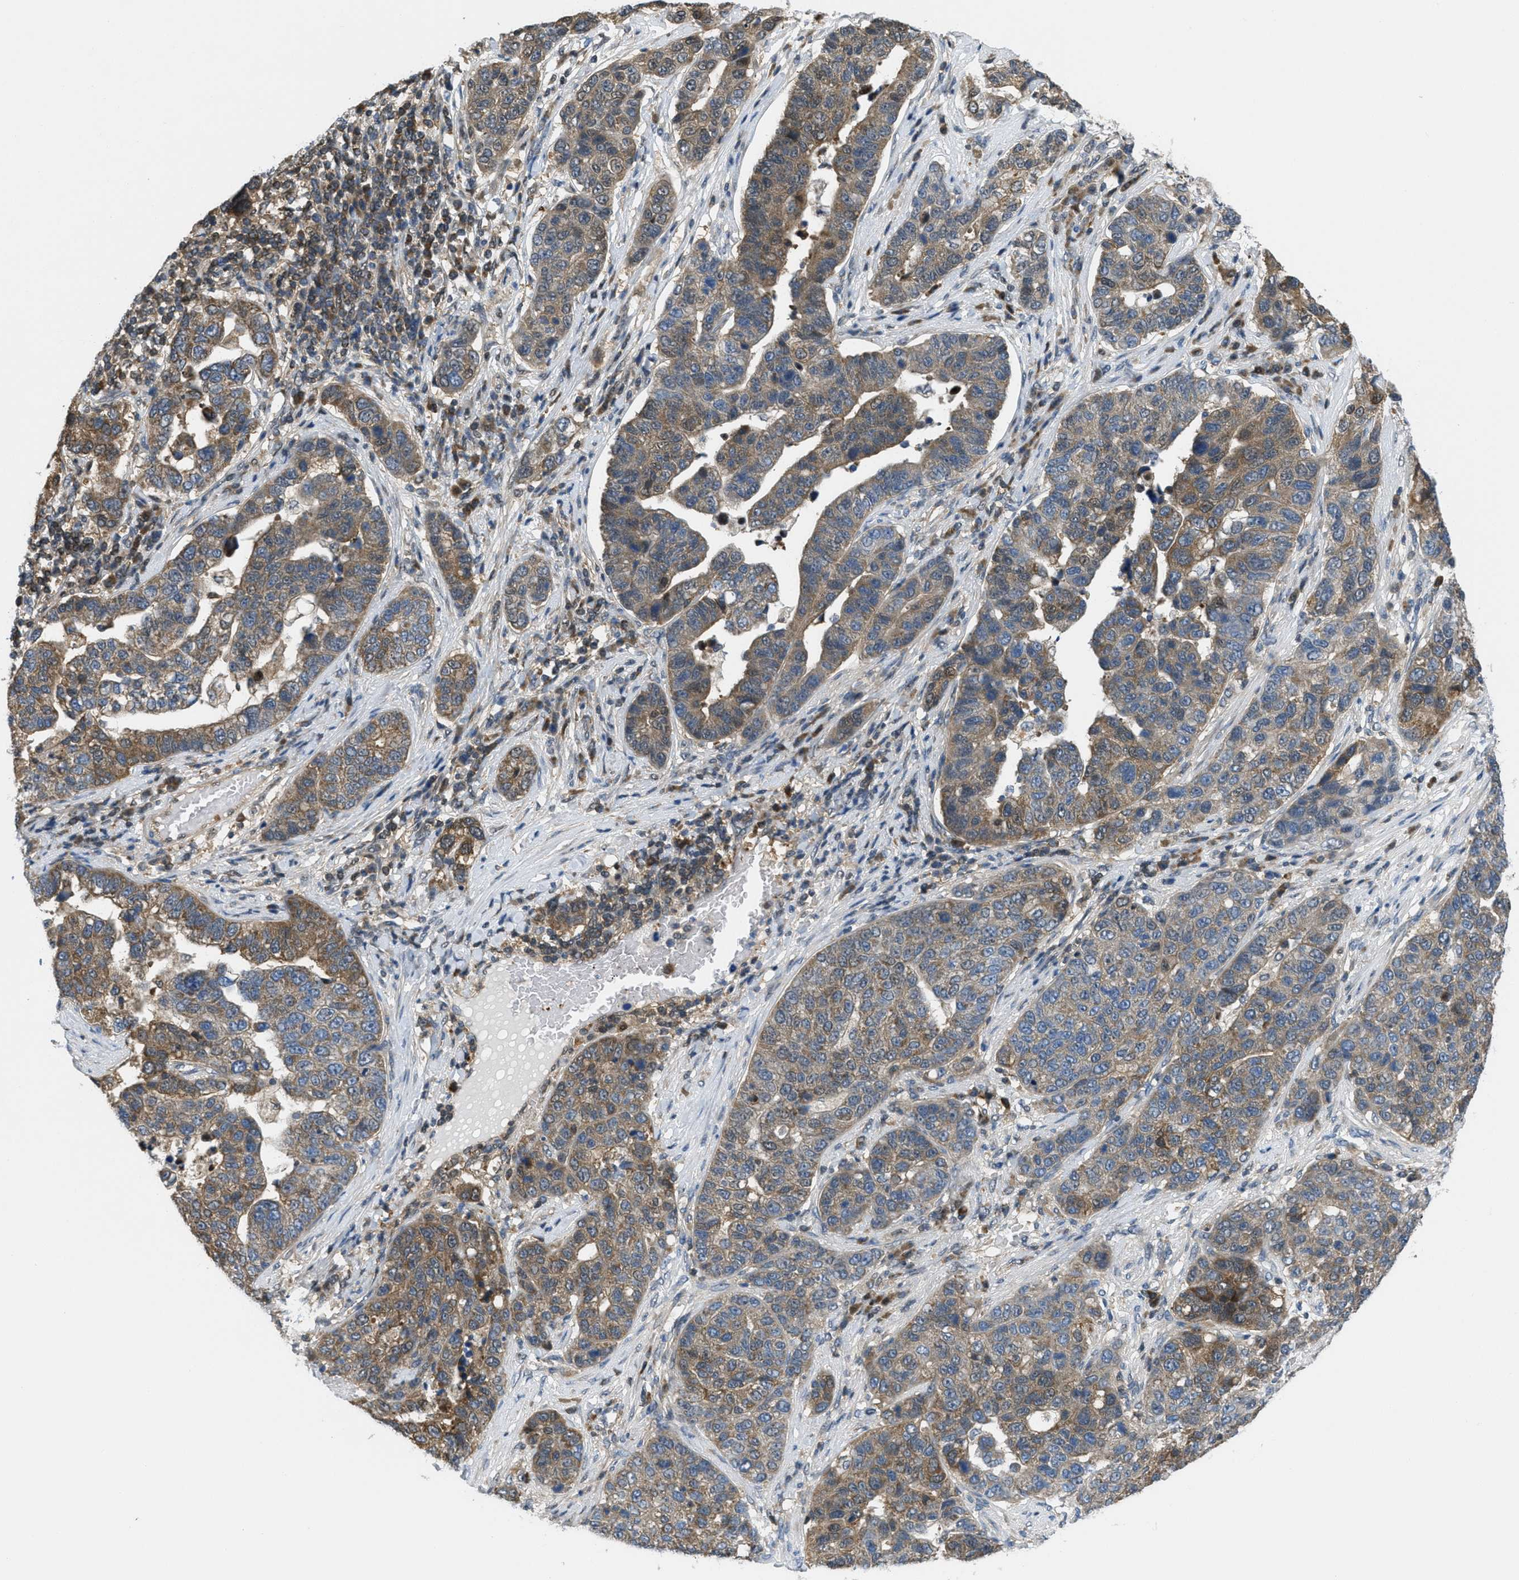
{"staining": {"intensity": "moderate", "quantity": ">75%", "location": "cytoplasmic/membranous"}, "tissue": "pancreatic cancer", "cell_type": "Tumor cells", "image_type": "cancer", "snomed": [{"axis": "morphology", "description": "Adenocarcinoma, NOS"}, {"axis": "topography", "description": "Pancreas"}], "caption": "A histopathology image of human pancreatic adenocarcinoma stained for a protein shows moderate cytoplasmic/membranous brown staining in tumor cells. (brown staining indicates protein expression, while blue staining denotes nuclei).", "gene": "PIP5K1C", "patient": {"sex": "female", "age": 61}}